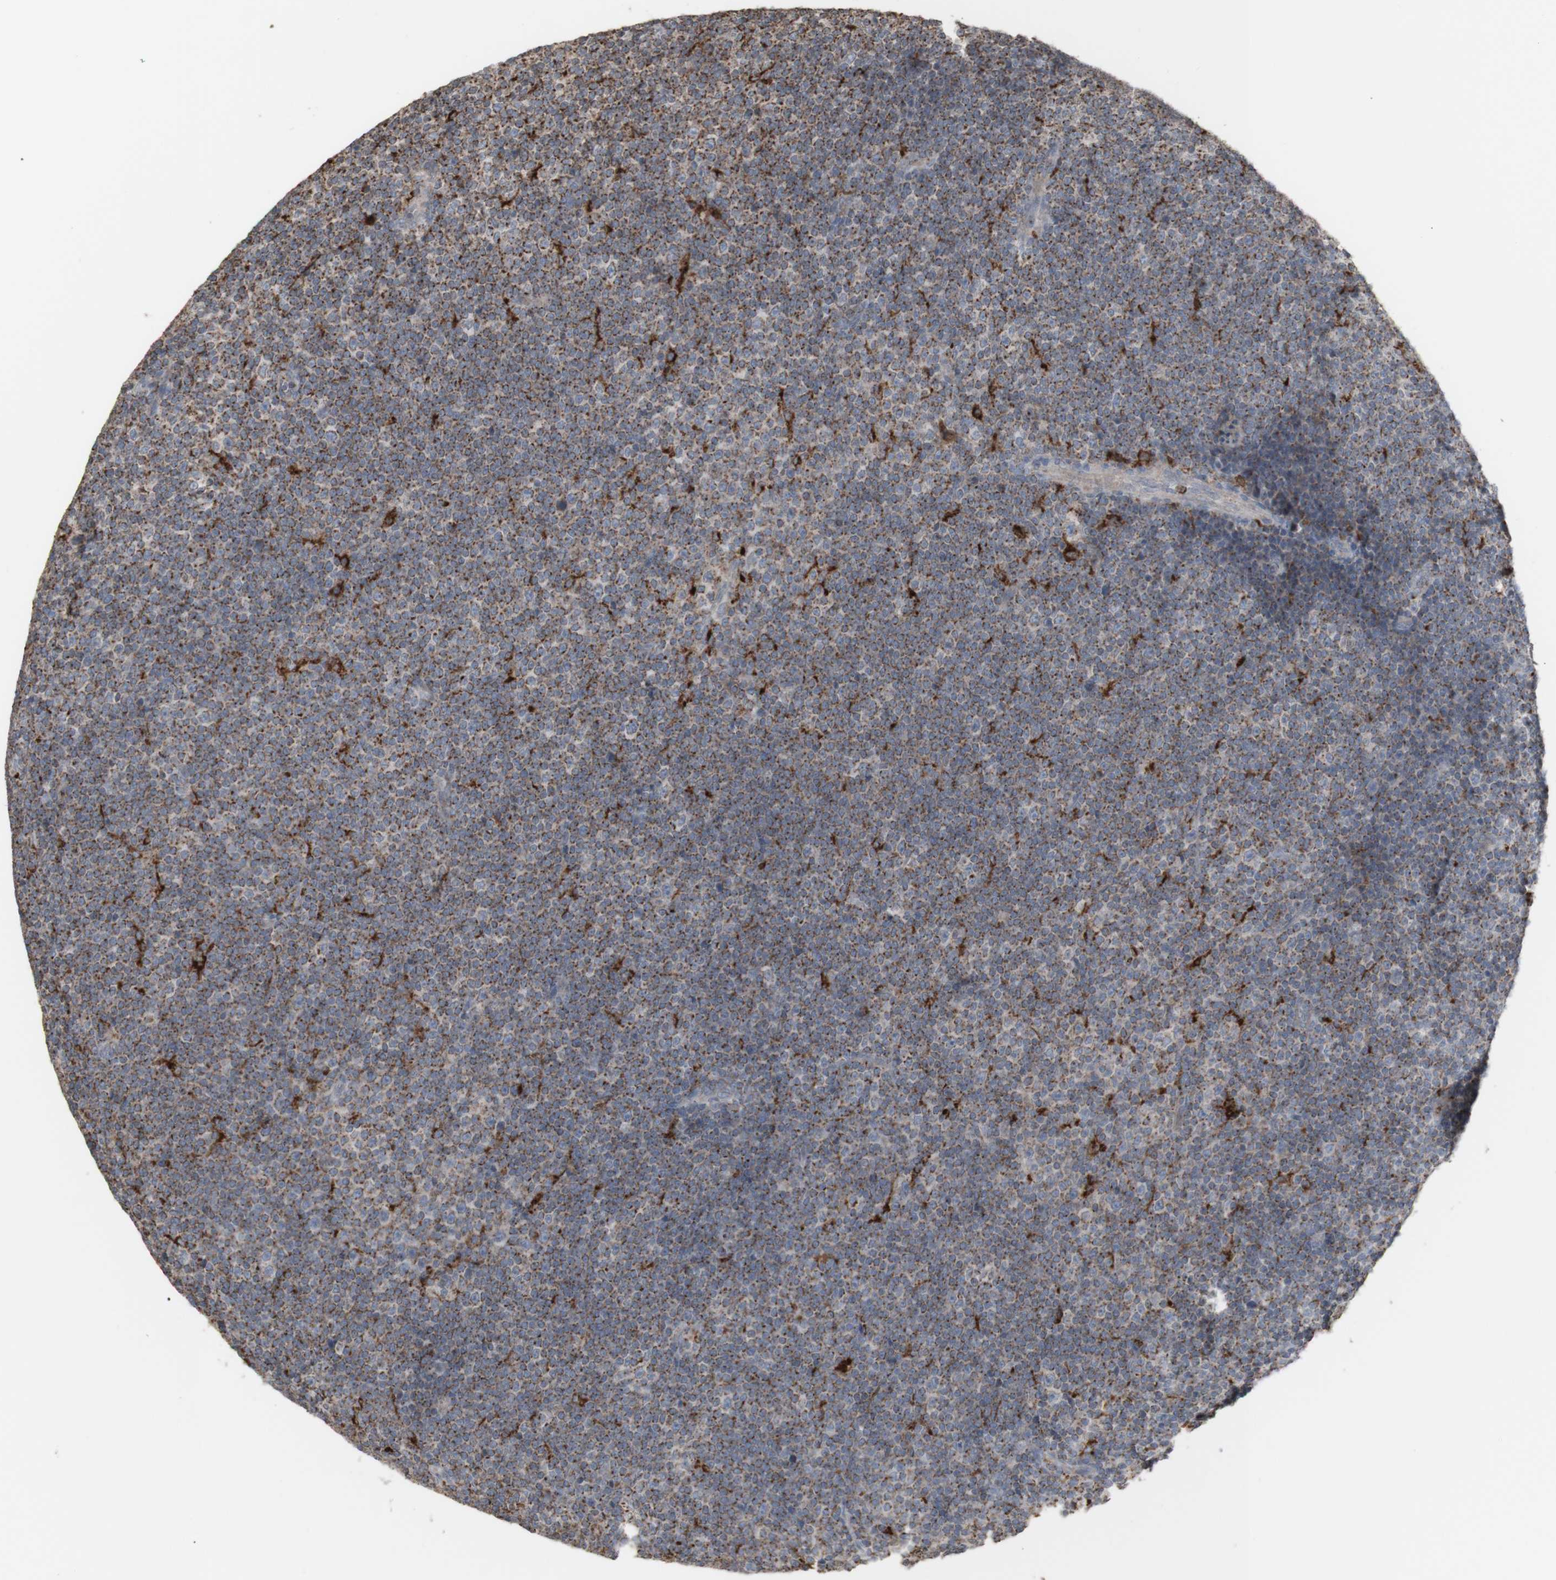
{"staining": {"intensity": "moderate", "quantity": ">75%", "location": "cytoplasmic/membranous"}, "tissue": "lymphoma", "cell_type": "Tumor cells", "image_type": "cancer", "snomed": [{"axis": "morphology", "description": "Malignant lymphoma, non-Hodgkin's type, Low grade"}, {"axis": "topography", "description": "Lymph node"}], "caption": "Lymphoma tissue demonstrates moderate cytoplasmic/membranous expression in about >75% of tumor cells", "gene": "ATP6V1E1", "patient": {"sex": "female", "age": 67}}